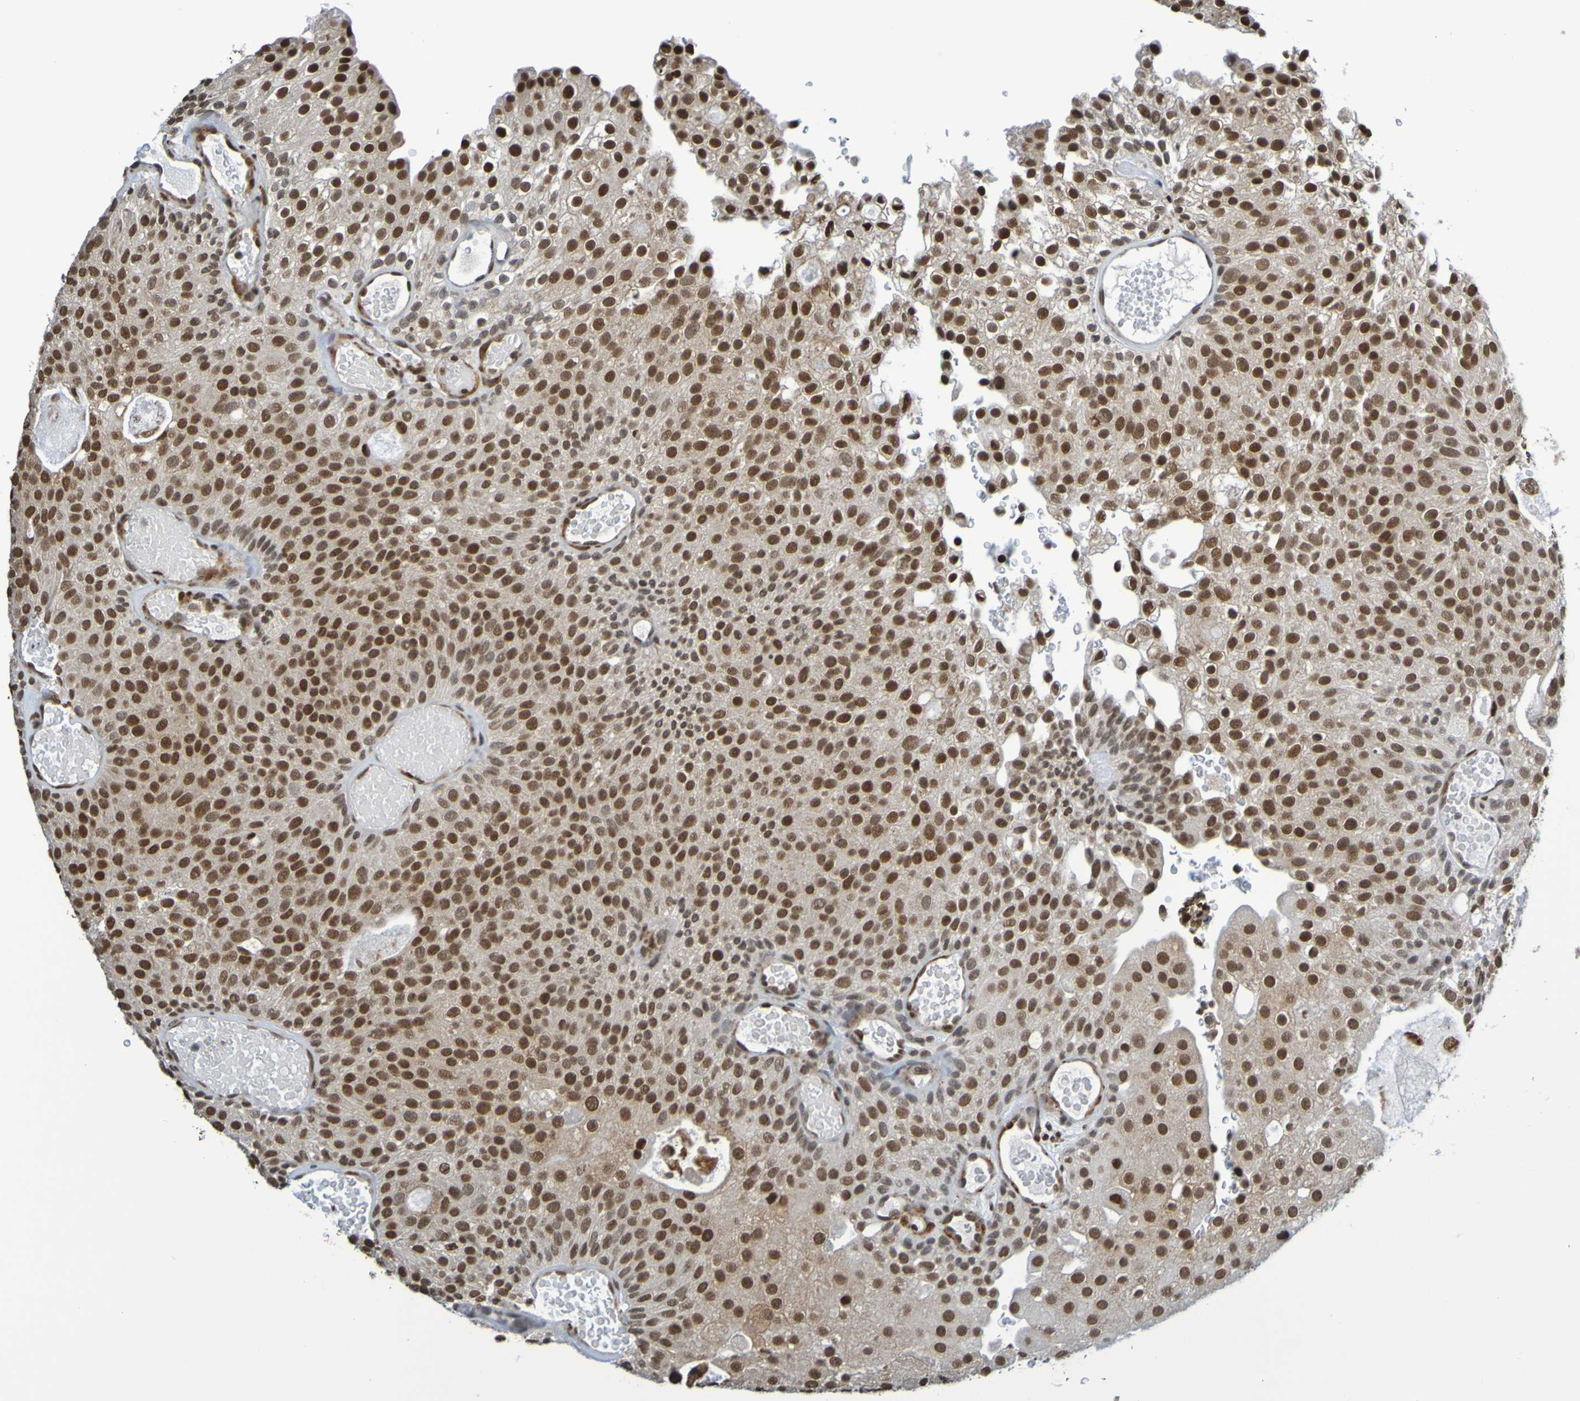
{"staining": {"intensity": "strong", "quantity": ">75%", "location": "nuclear"}, "tissue": "urothelial cancer", "cell_type": "Tumor cells", "image_type": "cancer", "snomed": [{"axis": "morphology", "description": "Urothelial carcinoma, Low grade"}, {"axis": "topography", "description": "Urinary bladder"}], "caption": "Urothelial cancer stained with DAB (3,3'-diaminobenzidine) immunohistochemistry (IHC) reveals high levels of strong nuclear positivity in approximately >75% of tumor cells.", "gene": "HDAC2", "patient": {"sex": "male", "age": 78}}